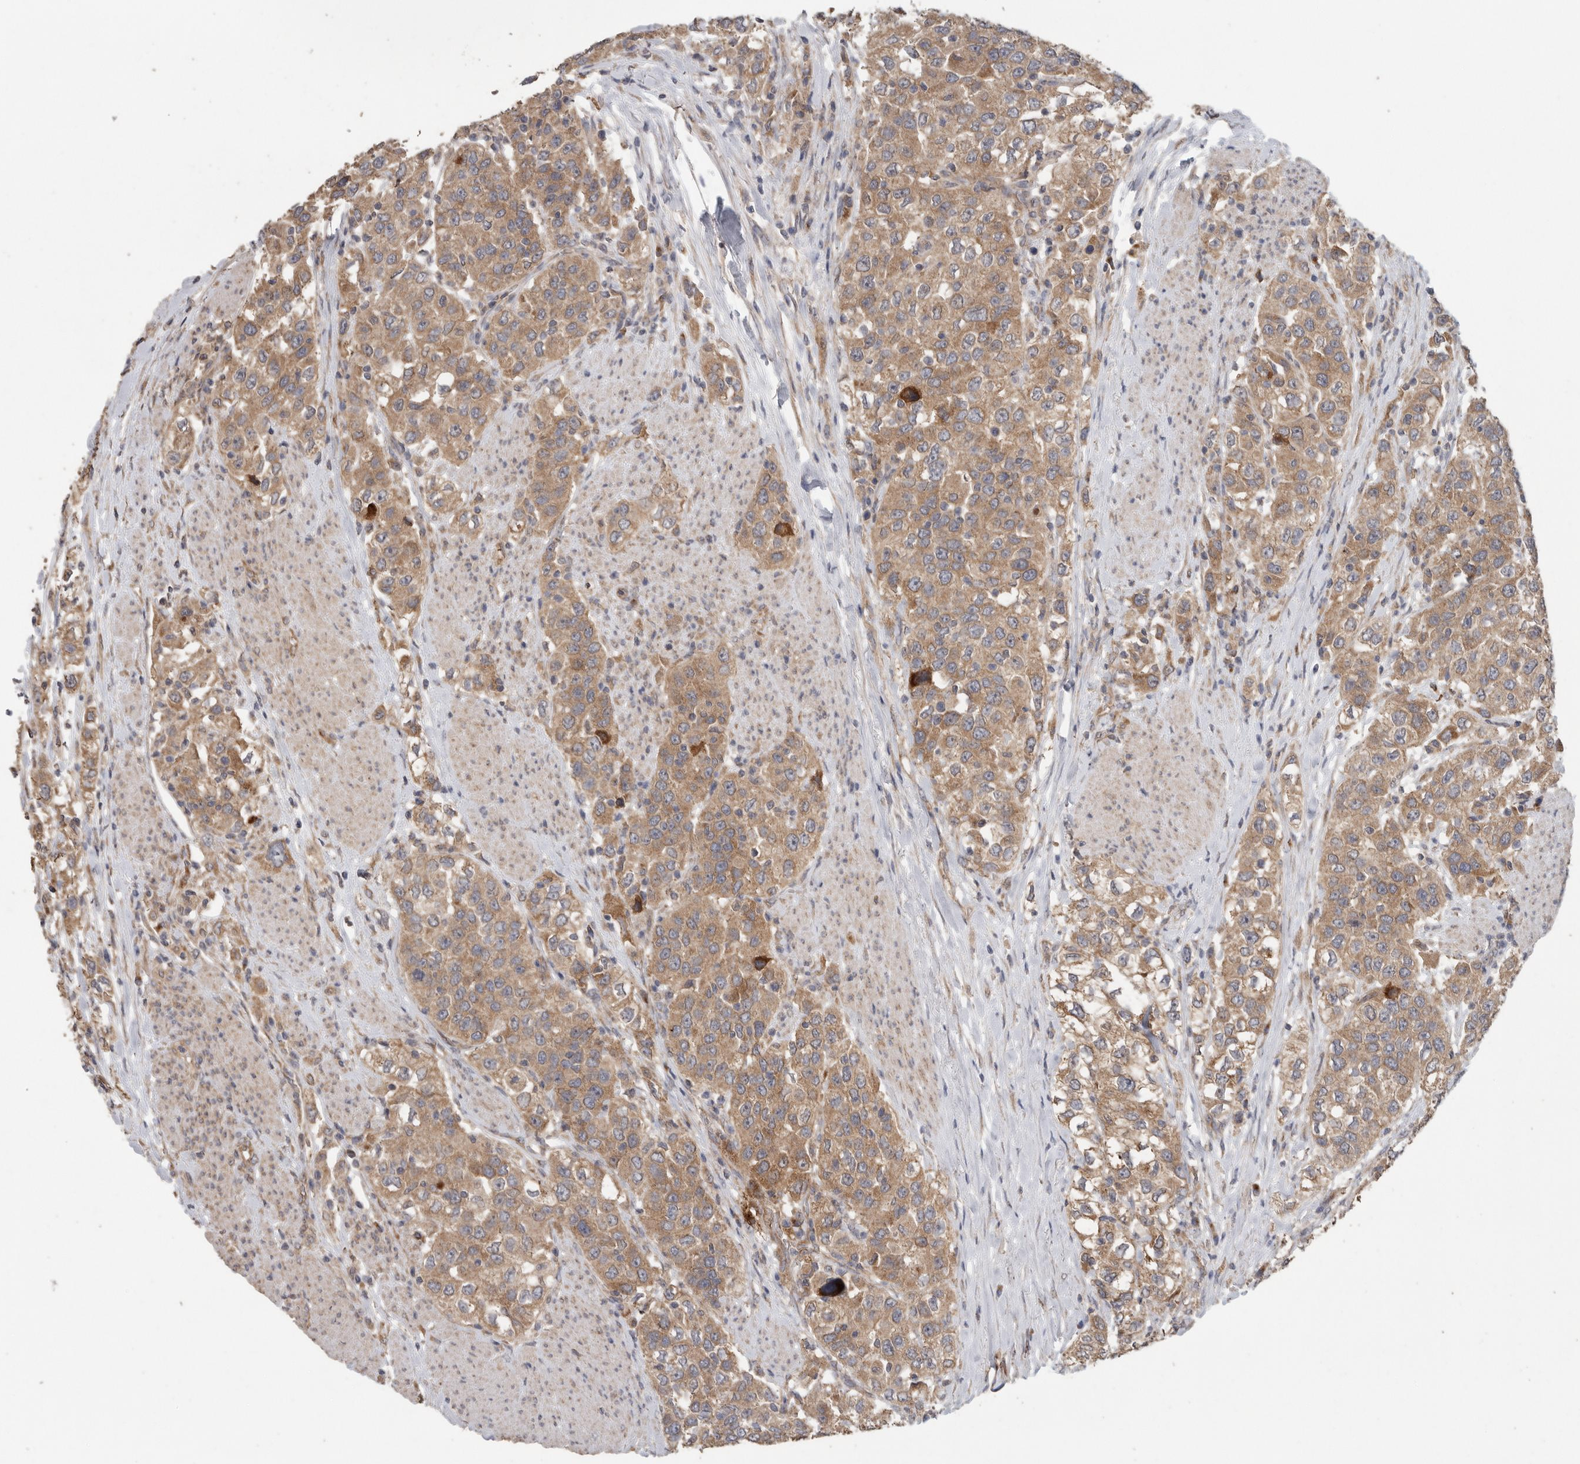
{"staining": {"intensity": "moderate", "quantity": ">75%", "location": "cytoplasmic/membranous"}, "tissue": "urothelial cancer", "cell_type": "Tumor cells", "image_type": "cancer", "snomed": [{"axis": "morphology", "description": "Urothelial carcinoma, High grade"}, {"axis": "topography", "description": "Urinary bladder"}], "caption": "Protein expression analysis of human urothelial carcinoma (high-grade) reveals moderate cytoplasmic/membranous expression in about >75% of tumor cells.", "gene": "PODXL2", "patient": {"sex": "female", "age": 80}}